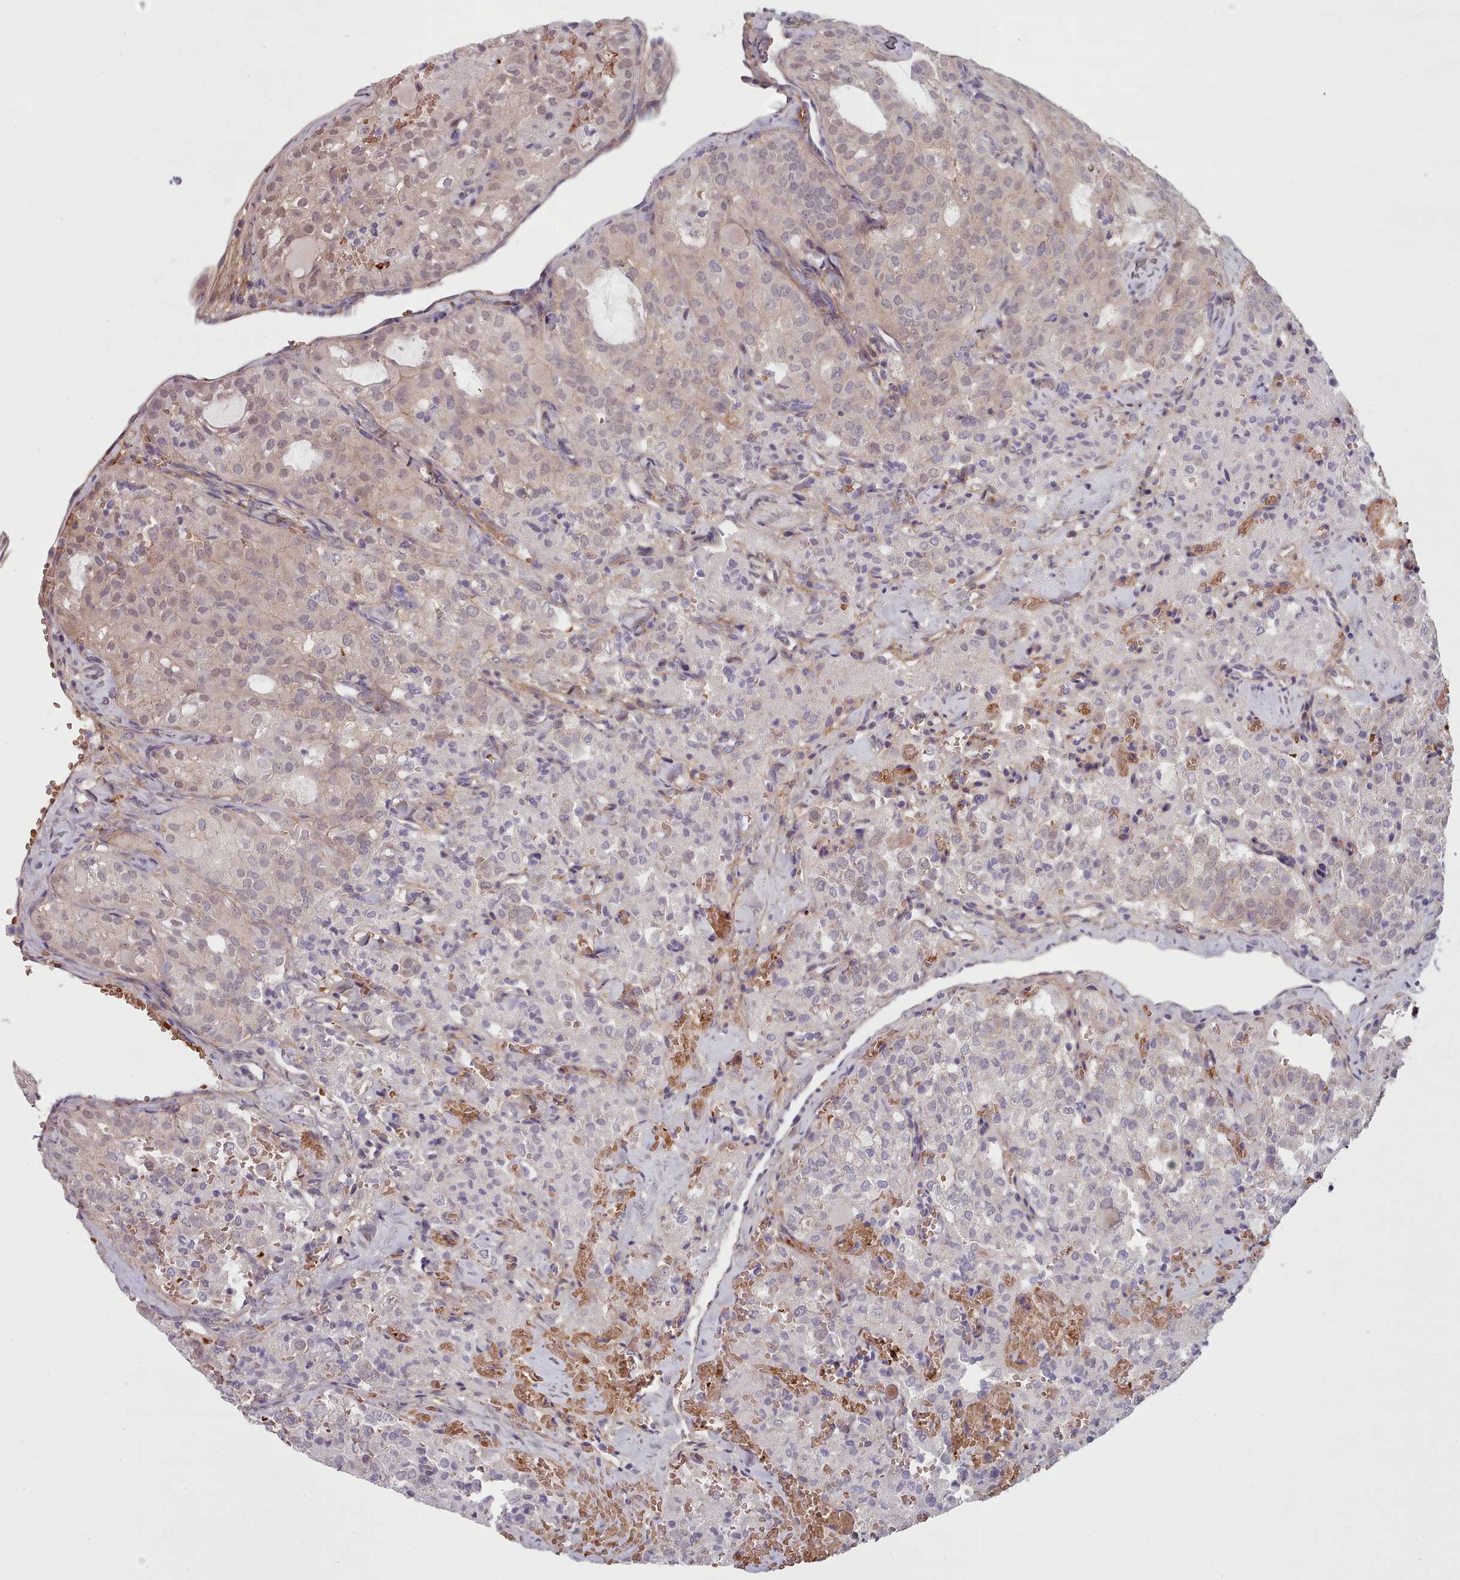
{"staining": {"intensity": "weak", "quantity": "<25%", "location": "nuclear"}, "tissue": "thyroid cancer", "cell_type": "Tumor cells", "image_type": "cancer", "snomed": [{"axis": "morphology", "description": "Follicular adenoma carcinoma, NOS"}, {"axis": "topography", "description": "Thyroid gland"}], "caption": "Image shows no protein staining in tumor cells of thyroid cancer (follicular adenoma carcinoma) tissue. (DAB immunohistochemistry visualized using brightfield microscopy, high magnification).", "gene": "CLNS1A", "patient": {"sex": "male", "age": 75}}